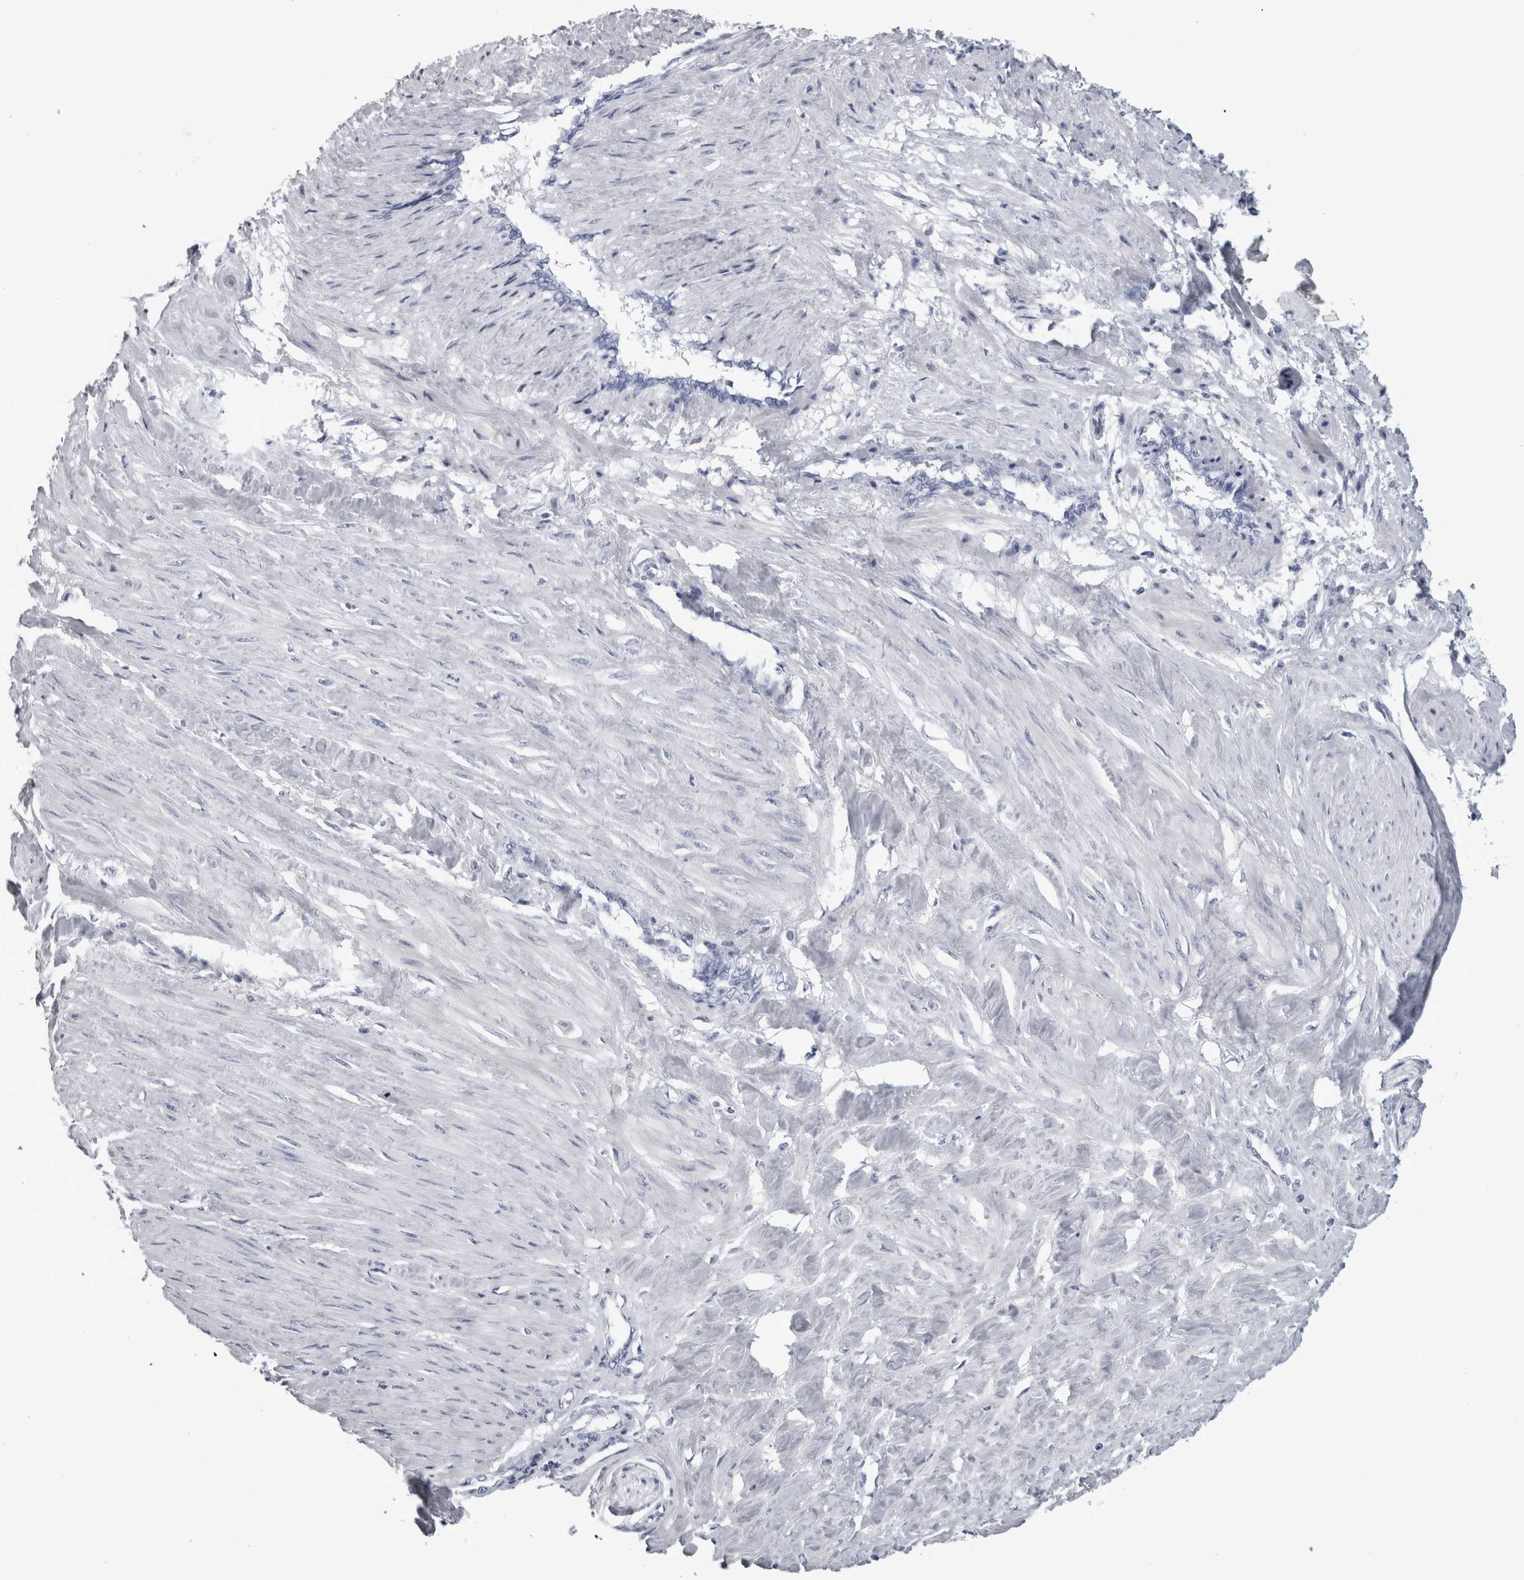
{"staining": {"intensity": "negative", "quantity": "none", "location": "none"}, "tissue": "smooth muscle", "cell_type": "Smooth muscle cells", "image_type": "normal", "snomed": [{"axis": "morphology", "description": "Normal tissue, NOS"}, {"axis": "topography", "description": "Endometrium"}], "caption": "Immunohistochemical staining of benign smooth muscle demonstrates no significant positivity in smooth muscle cells.", "gene": "ALDH8A1", "patient": {"sex": "female", "age": 33}}